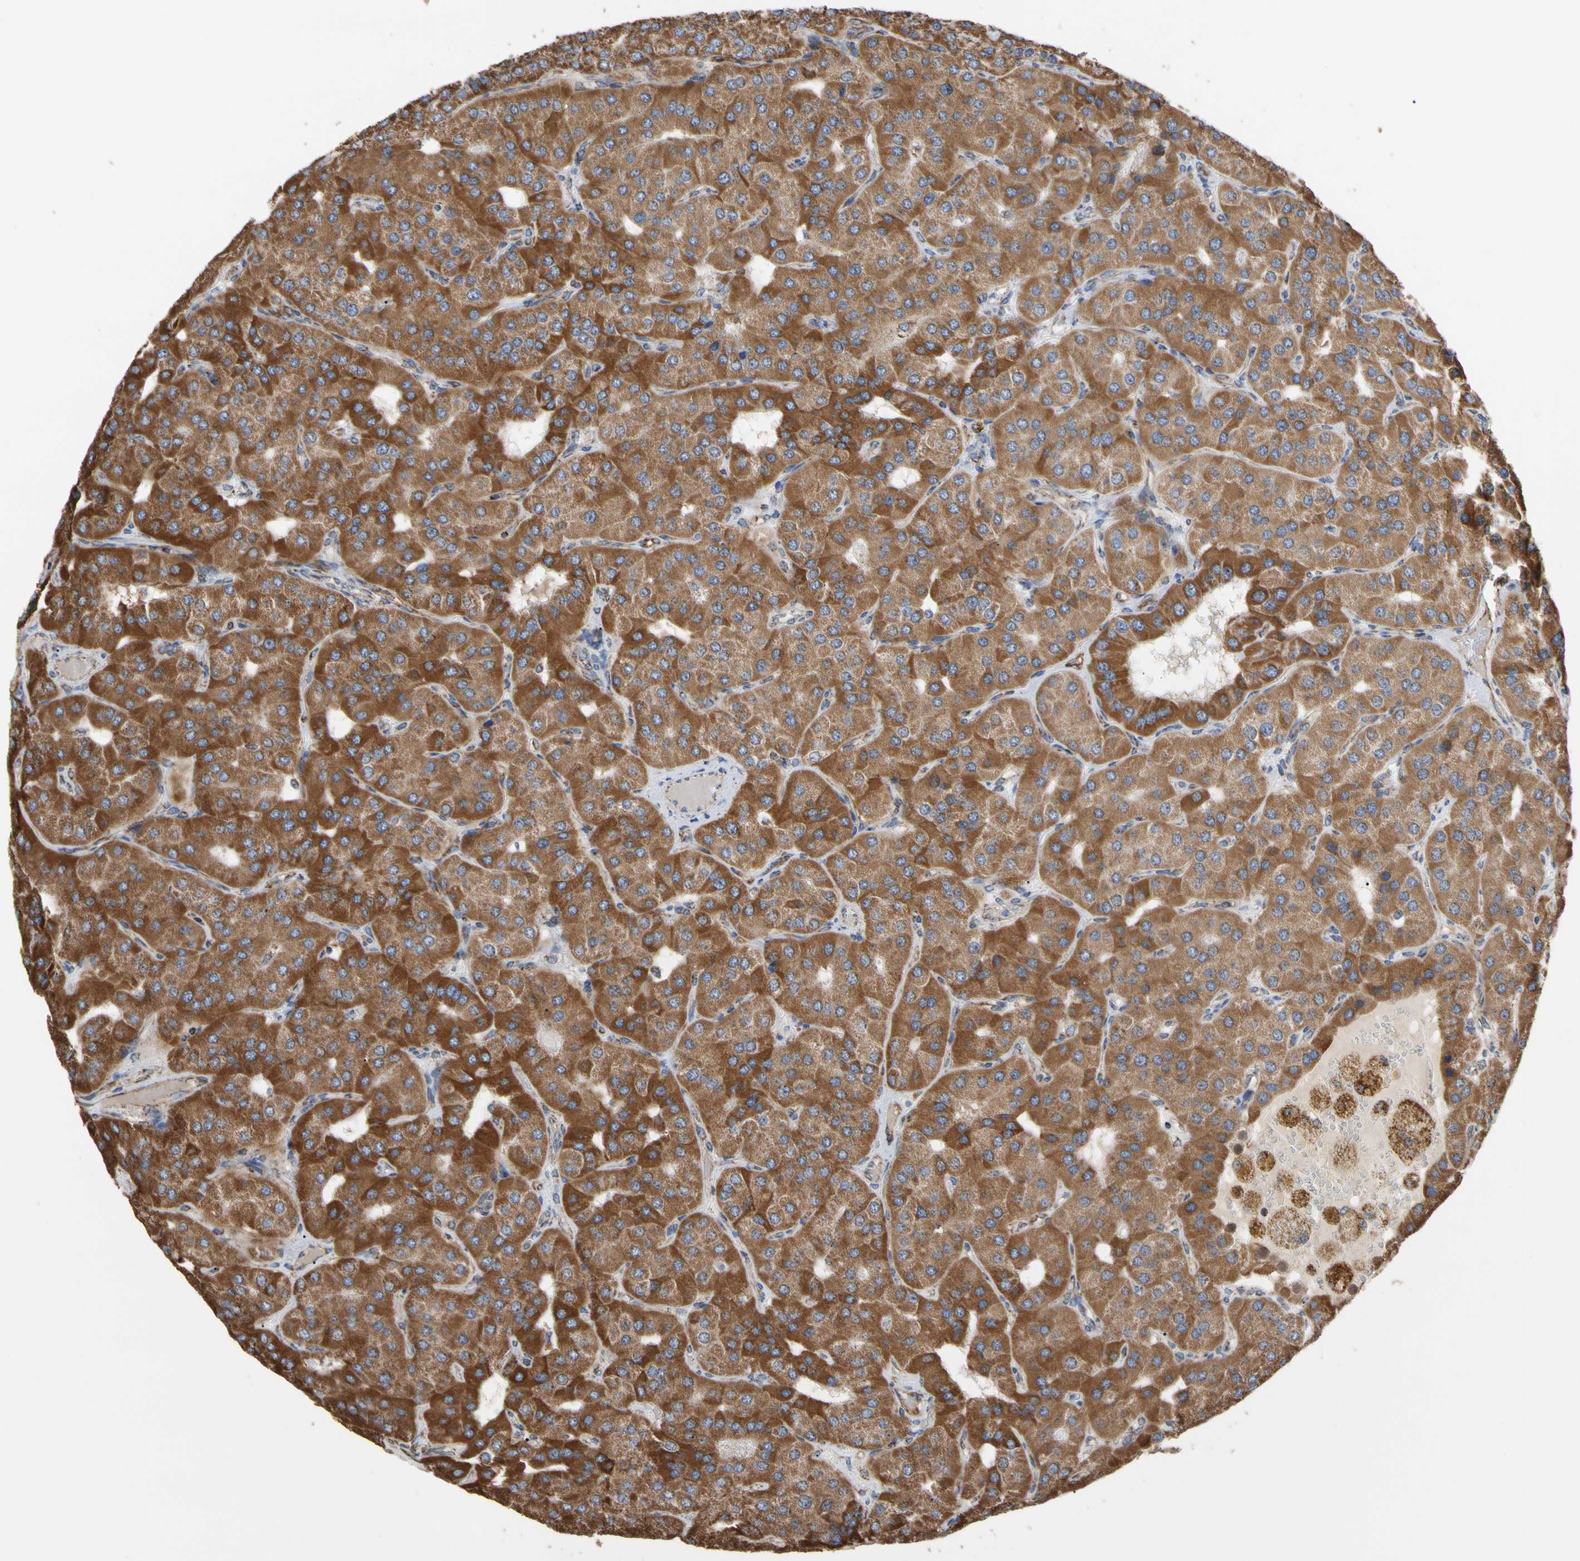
{"staining": {"intensity": "strong", "quantity": ">75%", "location": "cytoplasmic/membranous"}, "tissue": "parathyroid gland", "cell_type": "Glandular cells", "image_type": "normal", "snomed": [{"axis": "morphology", "description": "Normal tissue, NOS"}, {"axis": "morphology", "description": "Adenoma, NOS"}, {"axis": "topography", "description": "Parathyroid gland"}], "caption": "Immunohistochemical staining of benign parathyroid gland displays >75% levels of strong cytoplasmic/membranous protein positivity in approximately >75% of glandular cells.", "gene": "FAM110B", "patient": {"sex": "female", "age": 86}}